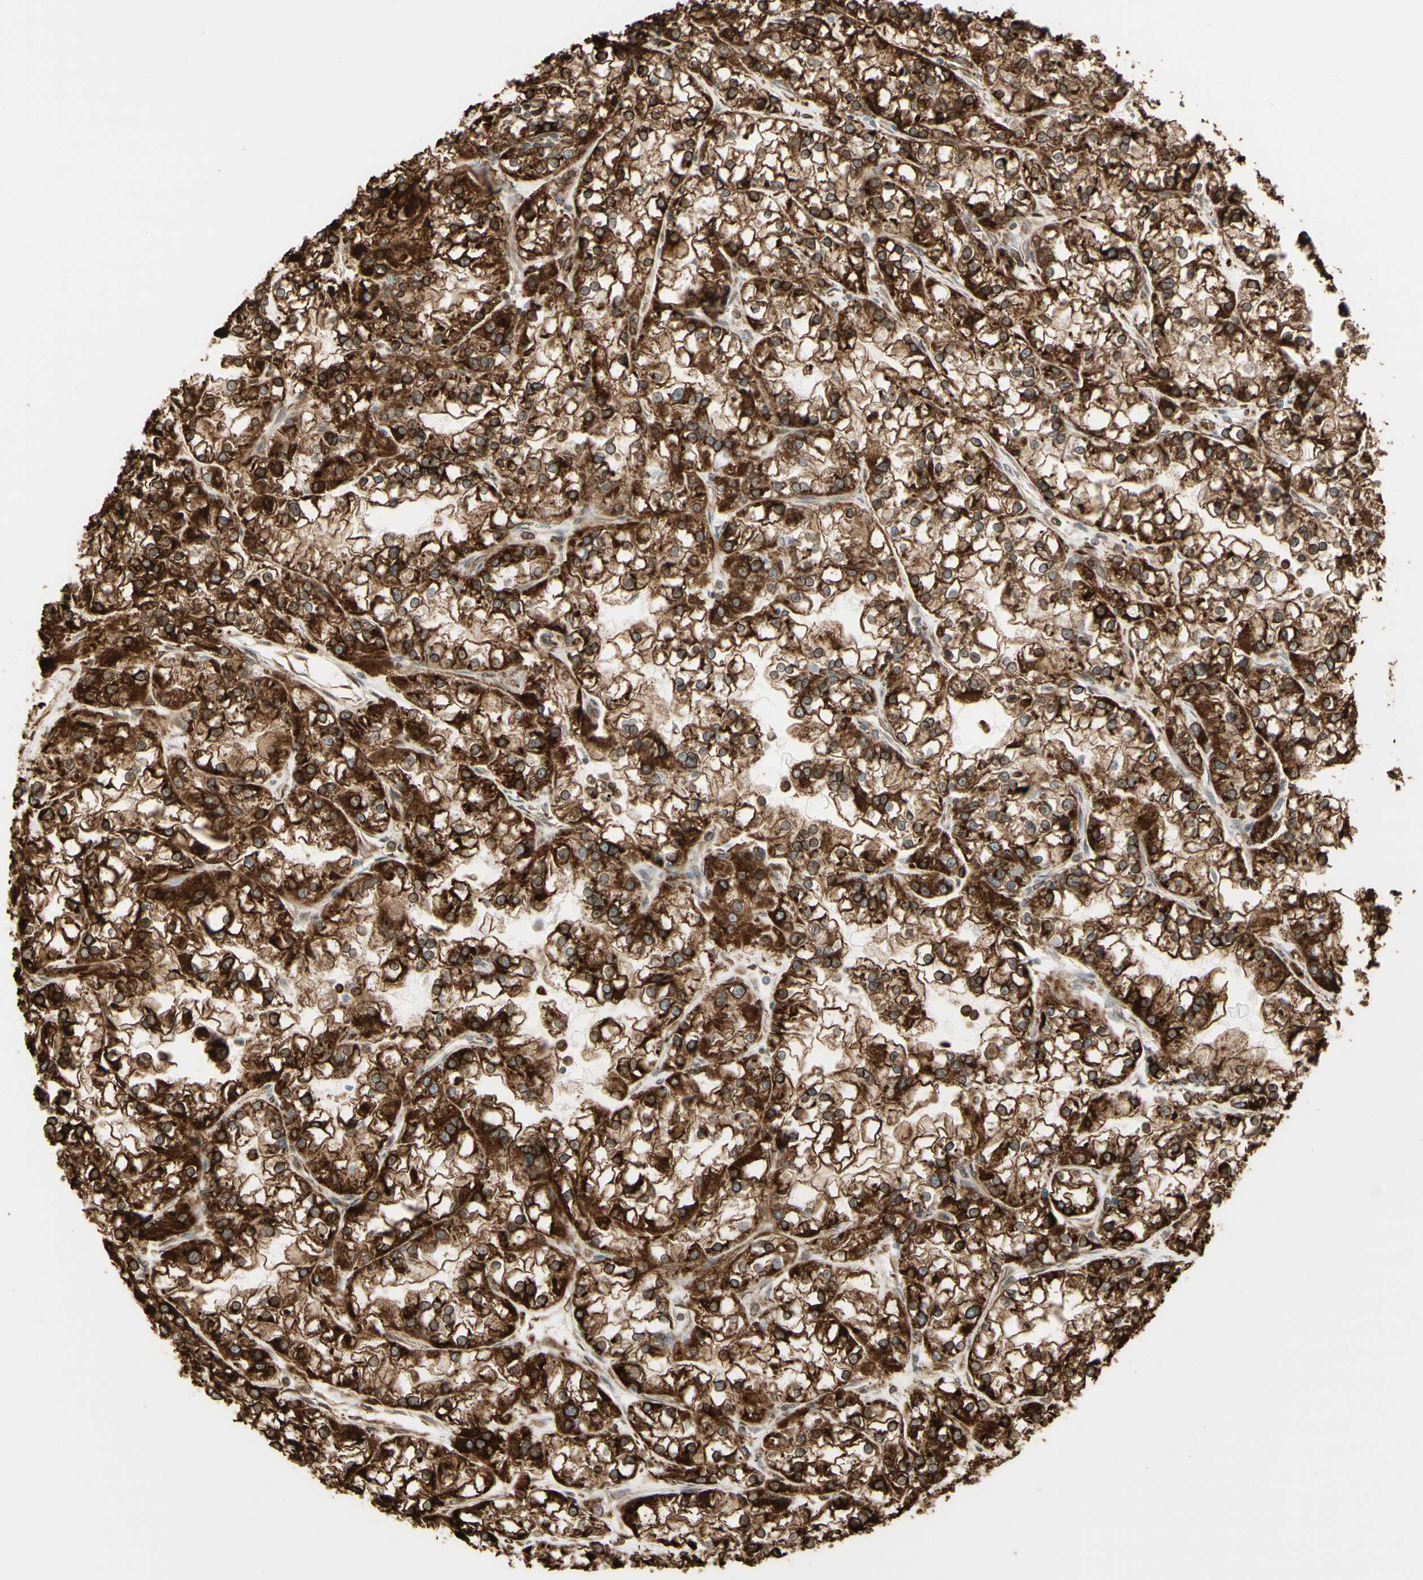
{"staining": {"intensity": "strong", "quantity": ">75%", "location": "cytoplasmic/membranous"}, "tissue": "renal cancer", "cell_type": "Tumor cells", "image_type": "cancer", "snomed": [{"axis": "morphology", "description": "Adenocarcinoma, NOS"}, {"axis": "topography", "description": "Kidney"}], "caption": "Protein expression analysis of renal adenocarcinoma exhibits strong cytoplasmic/membranous positivity in approximately >75% of tumor cells. Using DAB (brown) and hematoxylin (blue) stains, captured at high magnification using brightfield microscopy.", "gene": "CANX", "patient": {"sex": "female", "age": 52}}